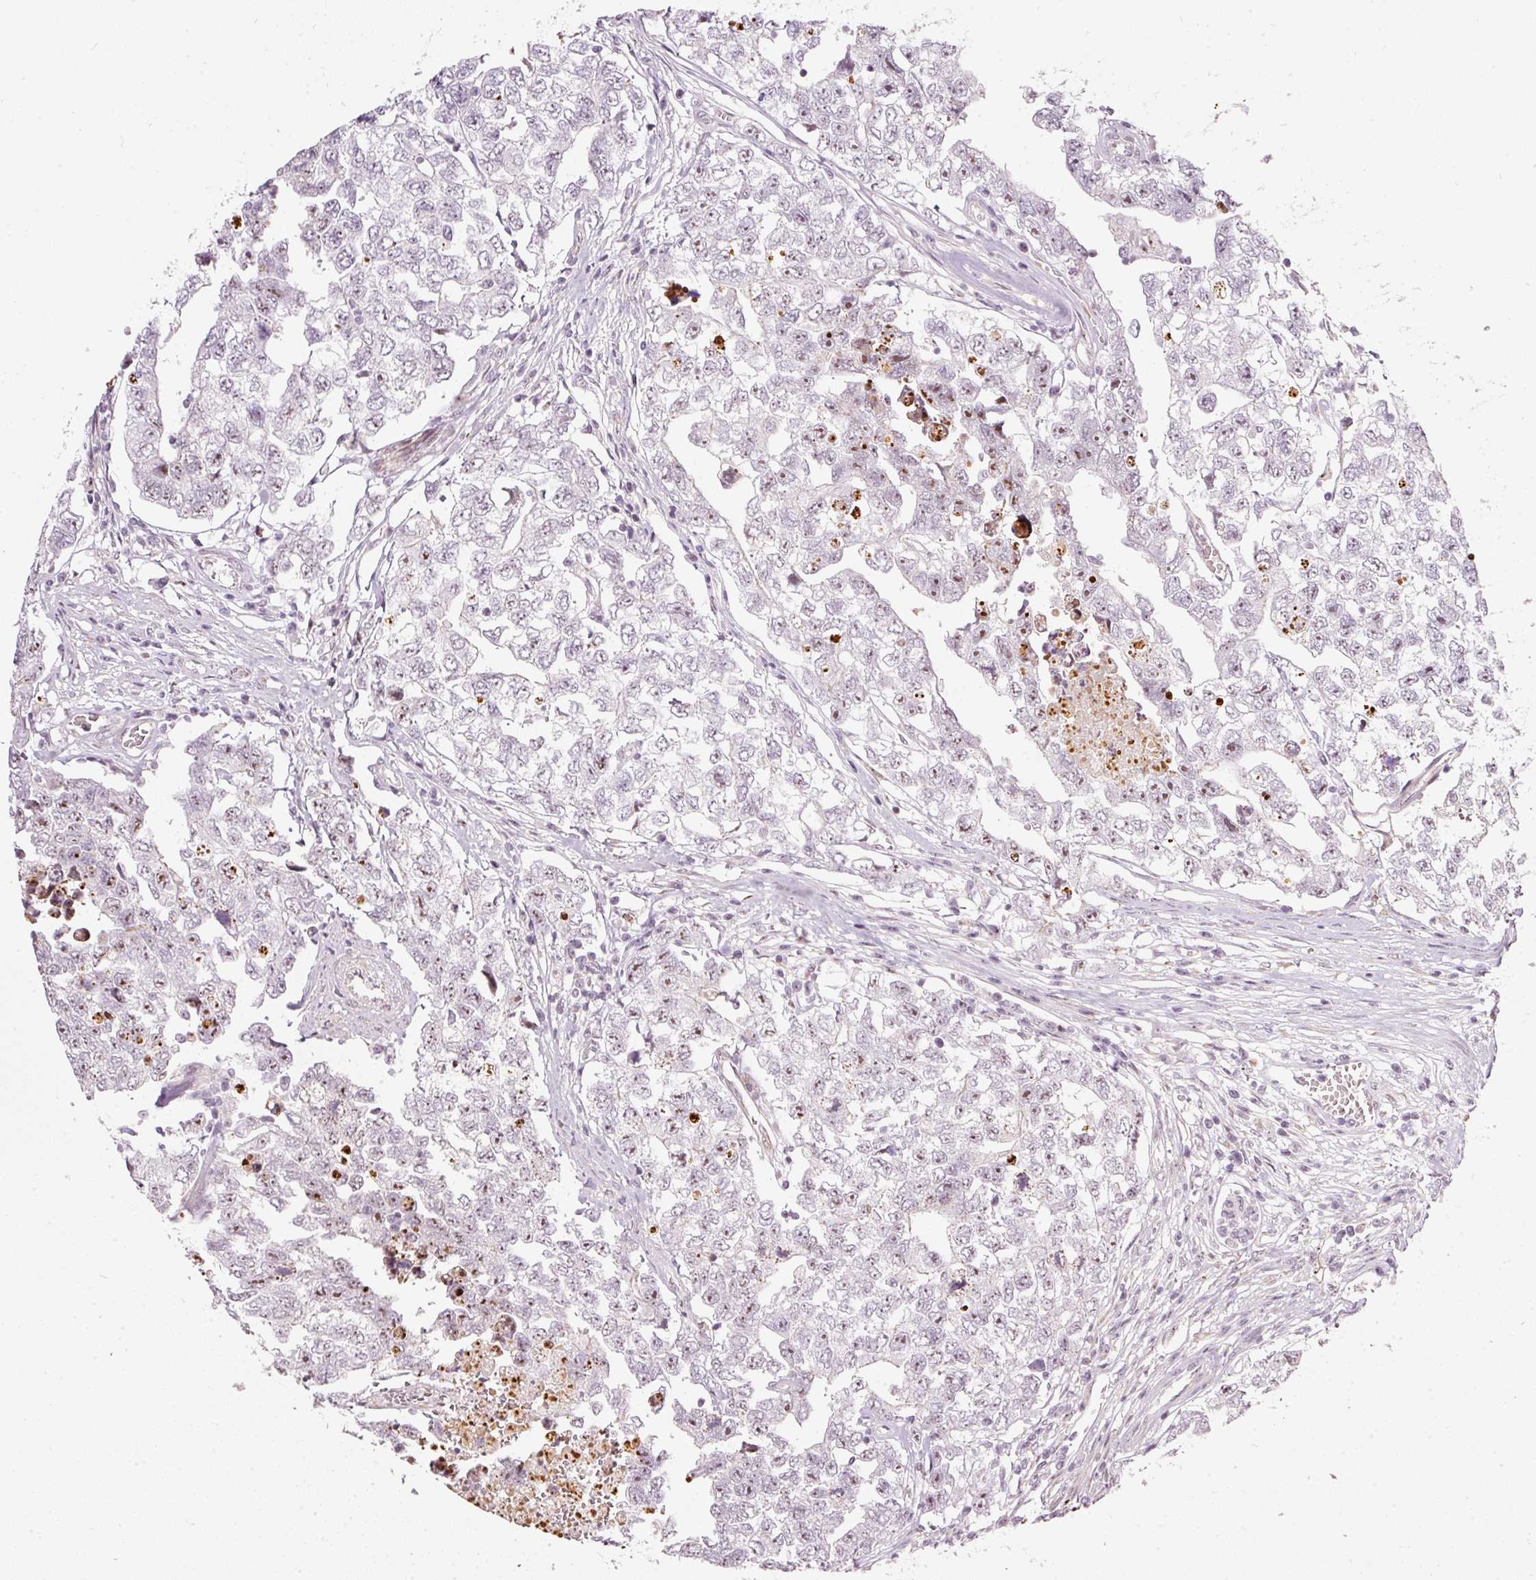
{"staining": {"intensity": "moderate", "quantity": "<25%", "location": "nuclear"}, "tissue": "testis cancer", "cell_type": "Tumor cells", "image_type": "cancer", "snomed": [{"axis": "morphology", "description": "Carcinoma, Embryonal, NOS"}, {"axis": "topography", "description": "Testis"}], "caption": "Immunohistochemical staining of testis embryonal carcinoma exhibits low levels of moderate nuclear protein positivity in approximately <25% of tumor cells.", "gene": "MXRA8", "patient": {"sex": "male", "age": 22}}